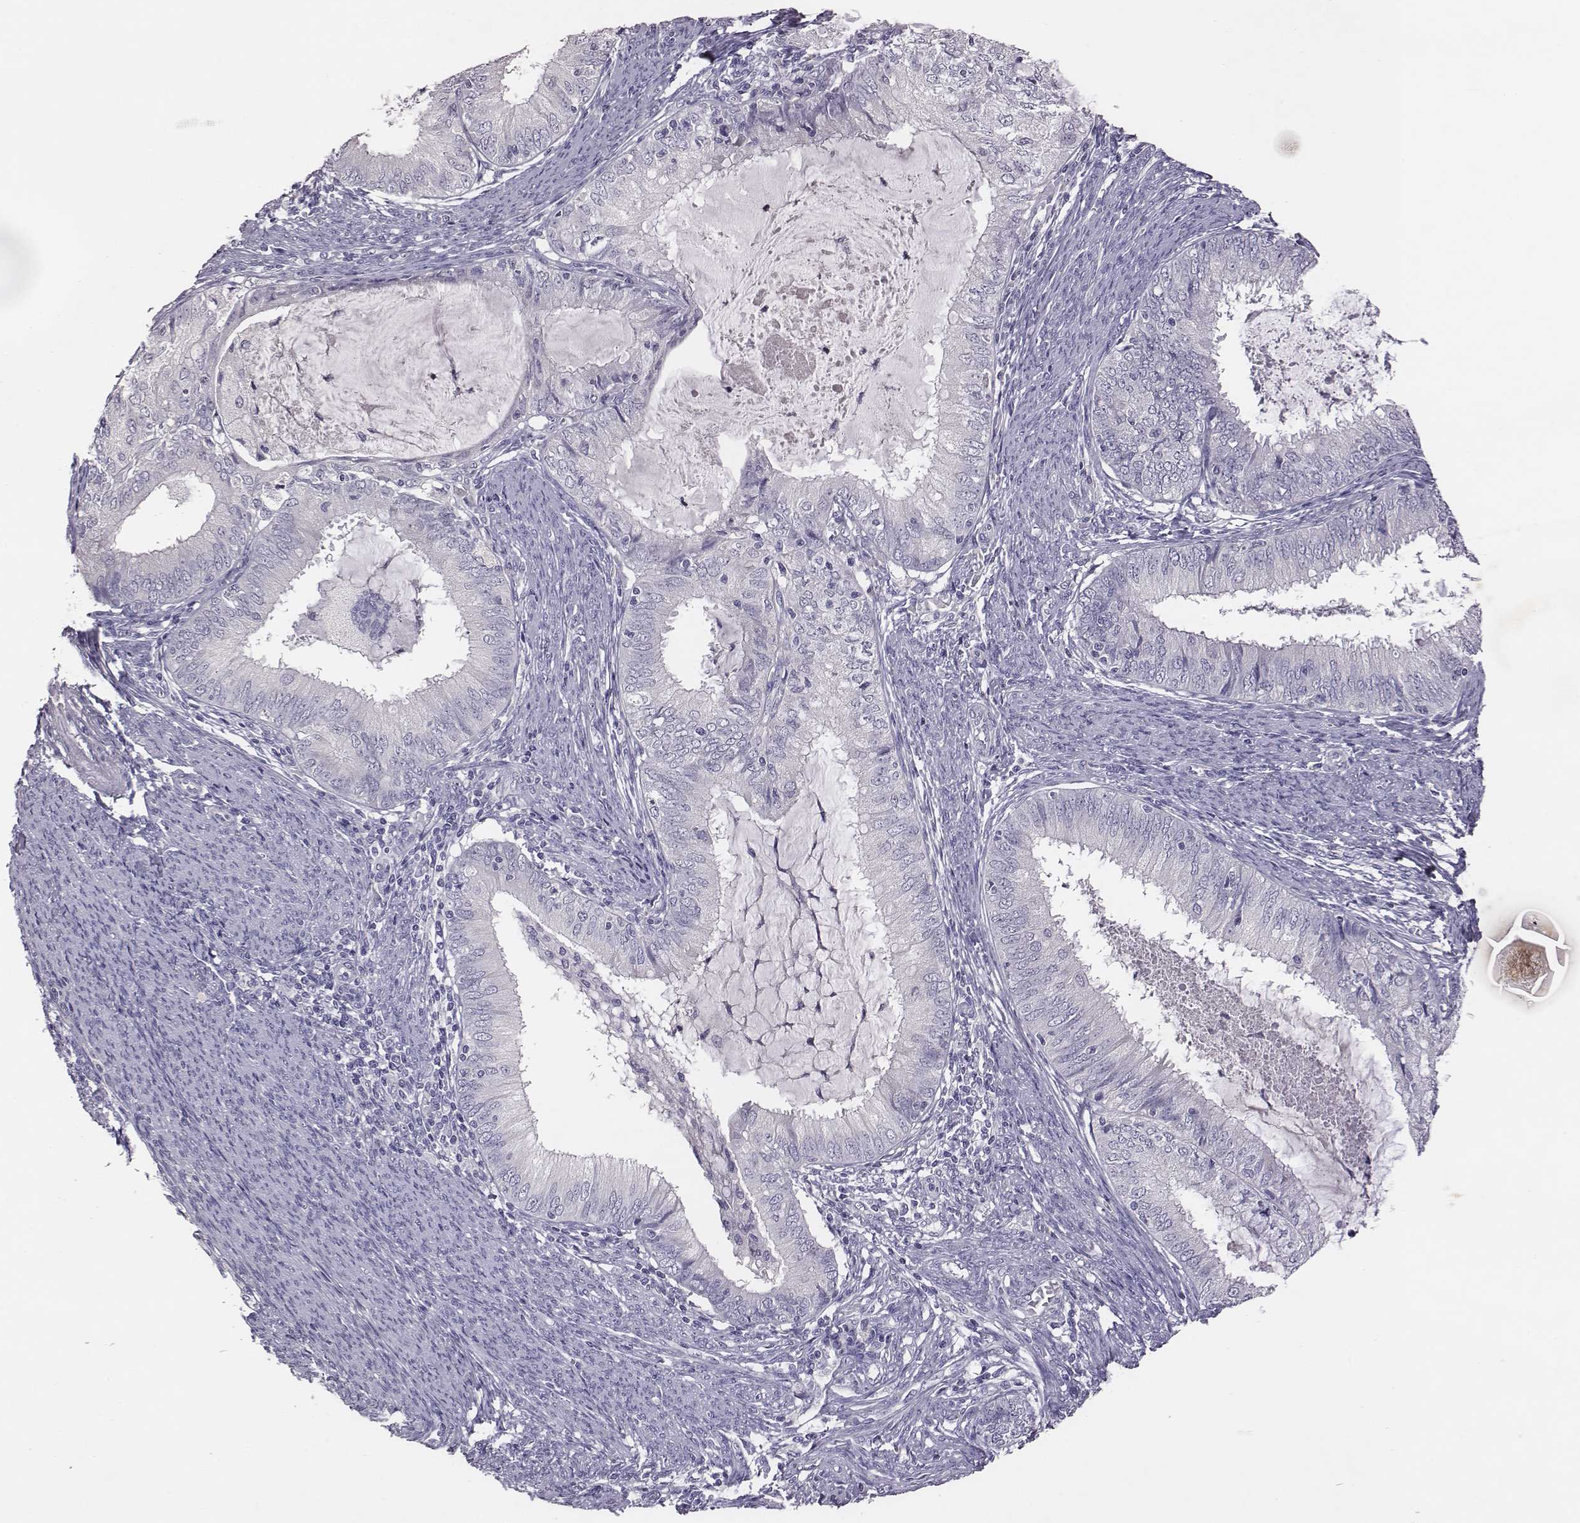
{"staining": {"intensity": "negative", "quantity": "none", "location": "none"}, "tissue": "endometrial cancer", "cell_type": "Tumor cells", "image_type": "cancer", "snomed": [{"axis": "morphology", "description": "Adenocarcinoma, NOS"}, {"axis": "topography", "description": "Endometrium"}], "caption": "Endometrial adenocarcinoma was stained to show a protein in brown. There is no significant expression in tumor cells. (DAB (3,3'-diaminobenzidine) immunohistochemistry (IHC), high magnification).", "gene": "EN1", "patient": {"sex": "female", "age": 57}}